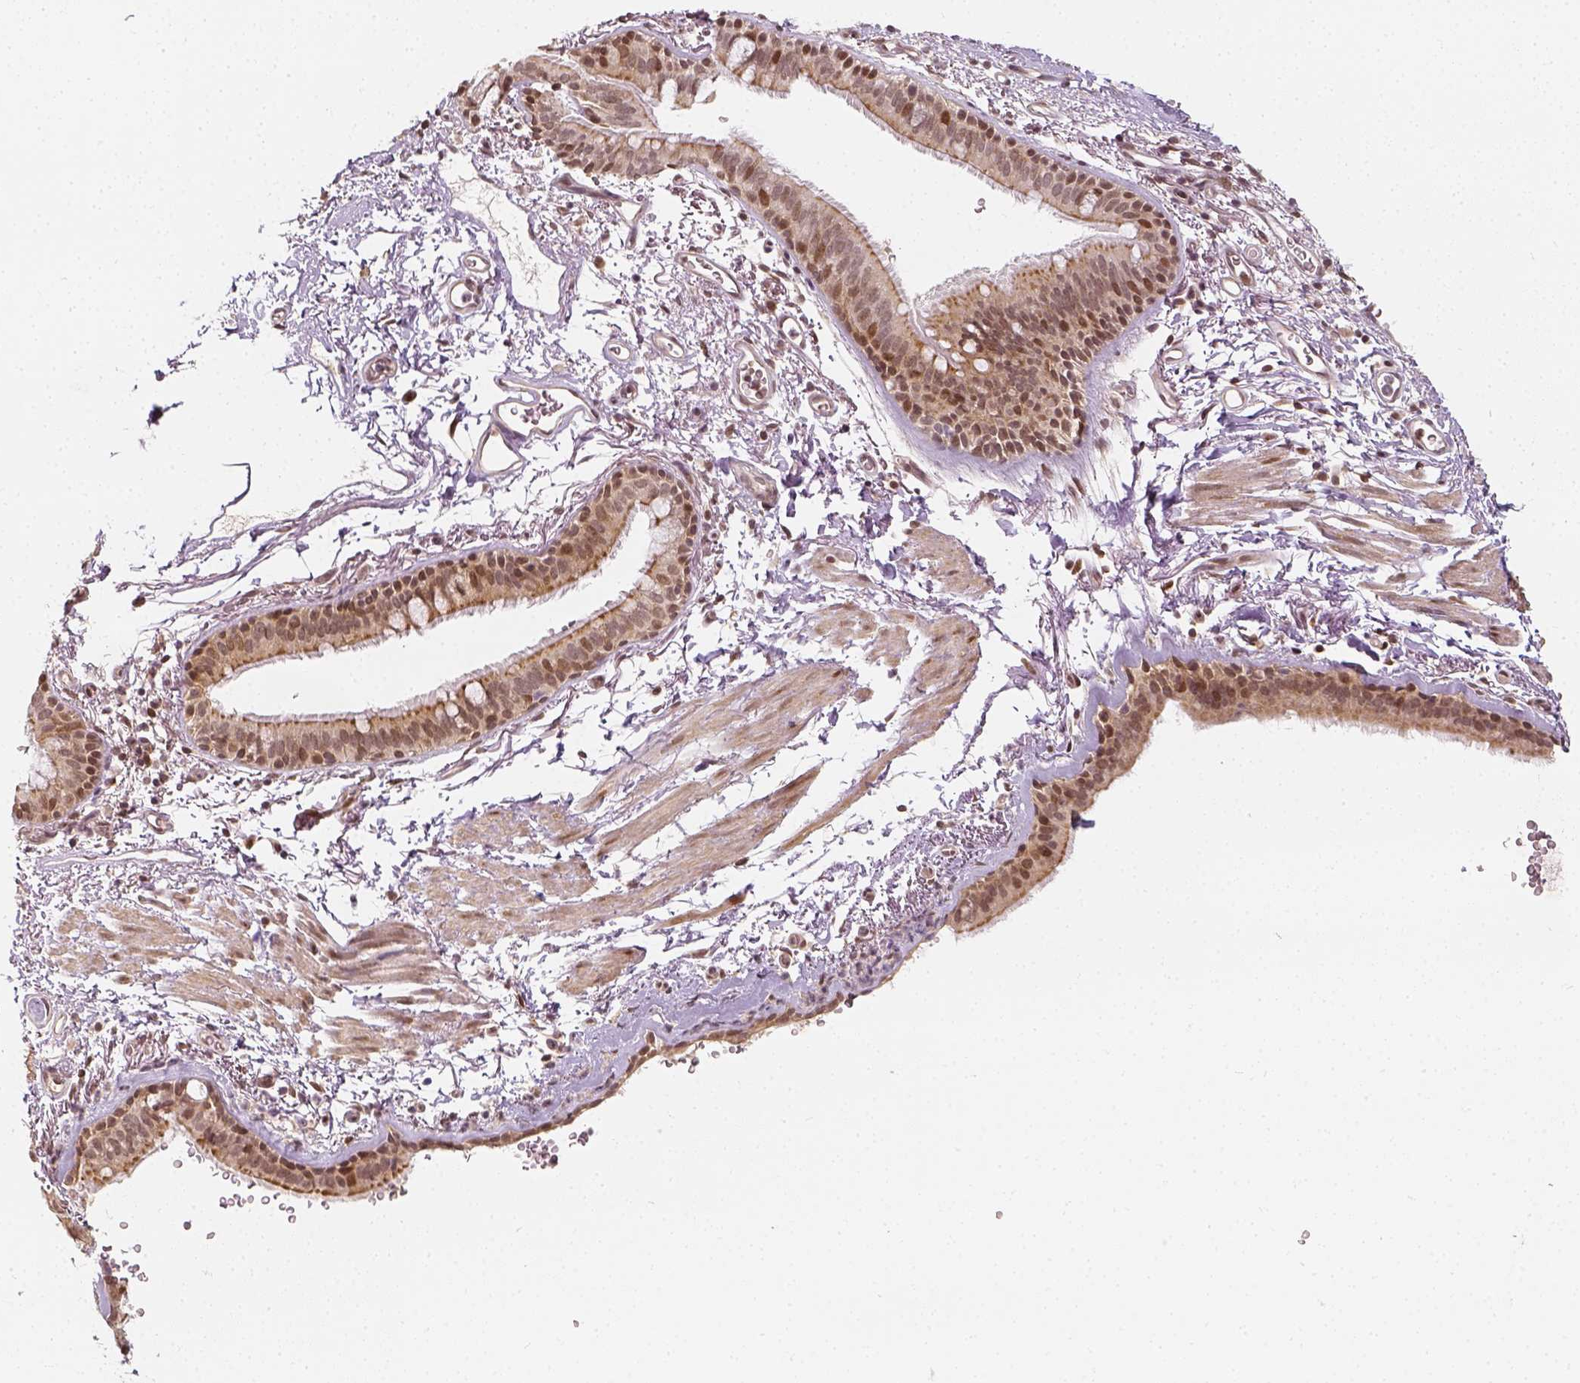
{"staining": {"intensity": "moderate", "quantity": ">75%", "location": "cytoplasmic/membranous,nuclear"}, "tissue": "bronchus", "cell_type": "Respiratory epithelial cells", "image_type": "normal", "snomed": [{"axis": "morphology", "description": "Normal tissue, NOS"}, {"axis": "topography", "description": "Lymph node"}, {"axis": "topography", "description": "Bronchus"}], "caption": "A micrograph showing moderate cytoplasmic/membranous,nuclear staining in approximately >75% of respiratory epithelial cells in benign bronchus, as visualized by brown immunohistochemical staining.", "gene": "ZMAT3", "patient": {"sex": "female", "age": 70}}